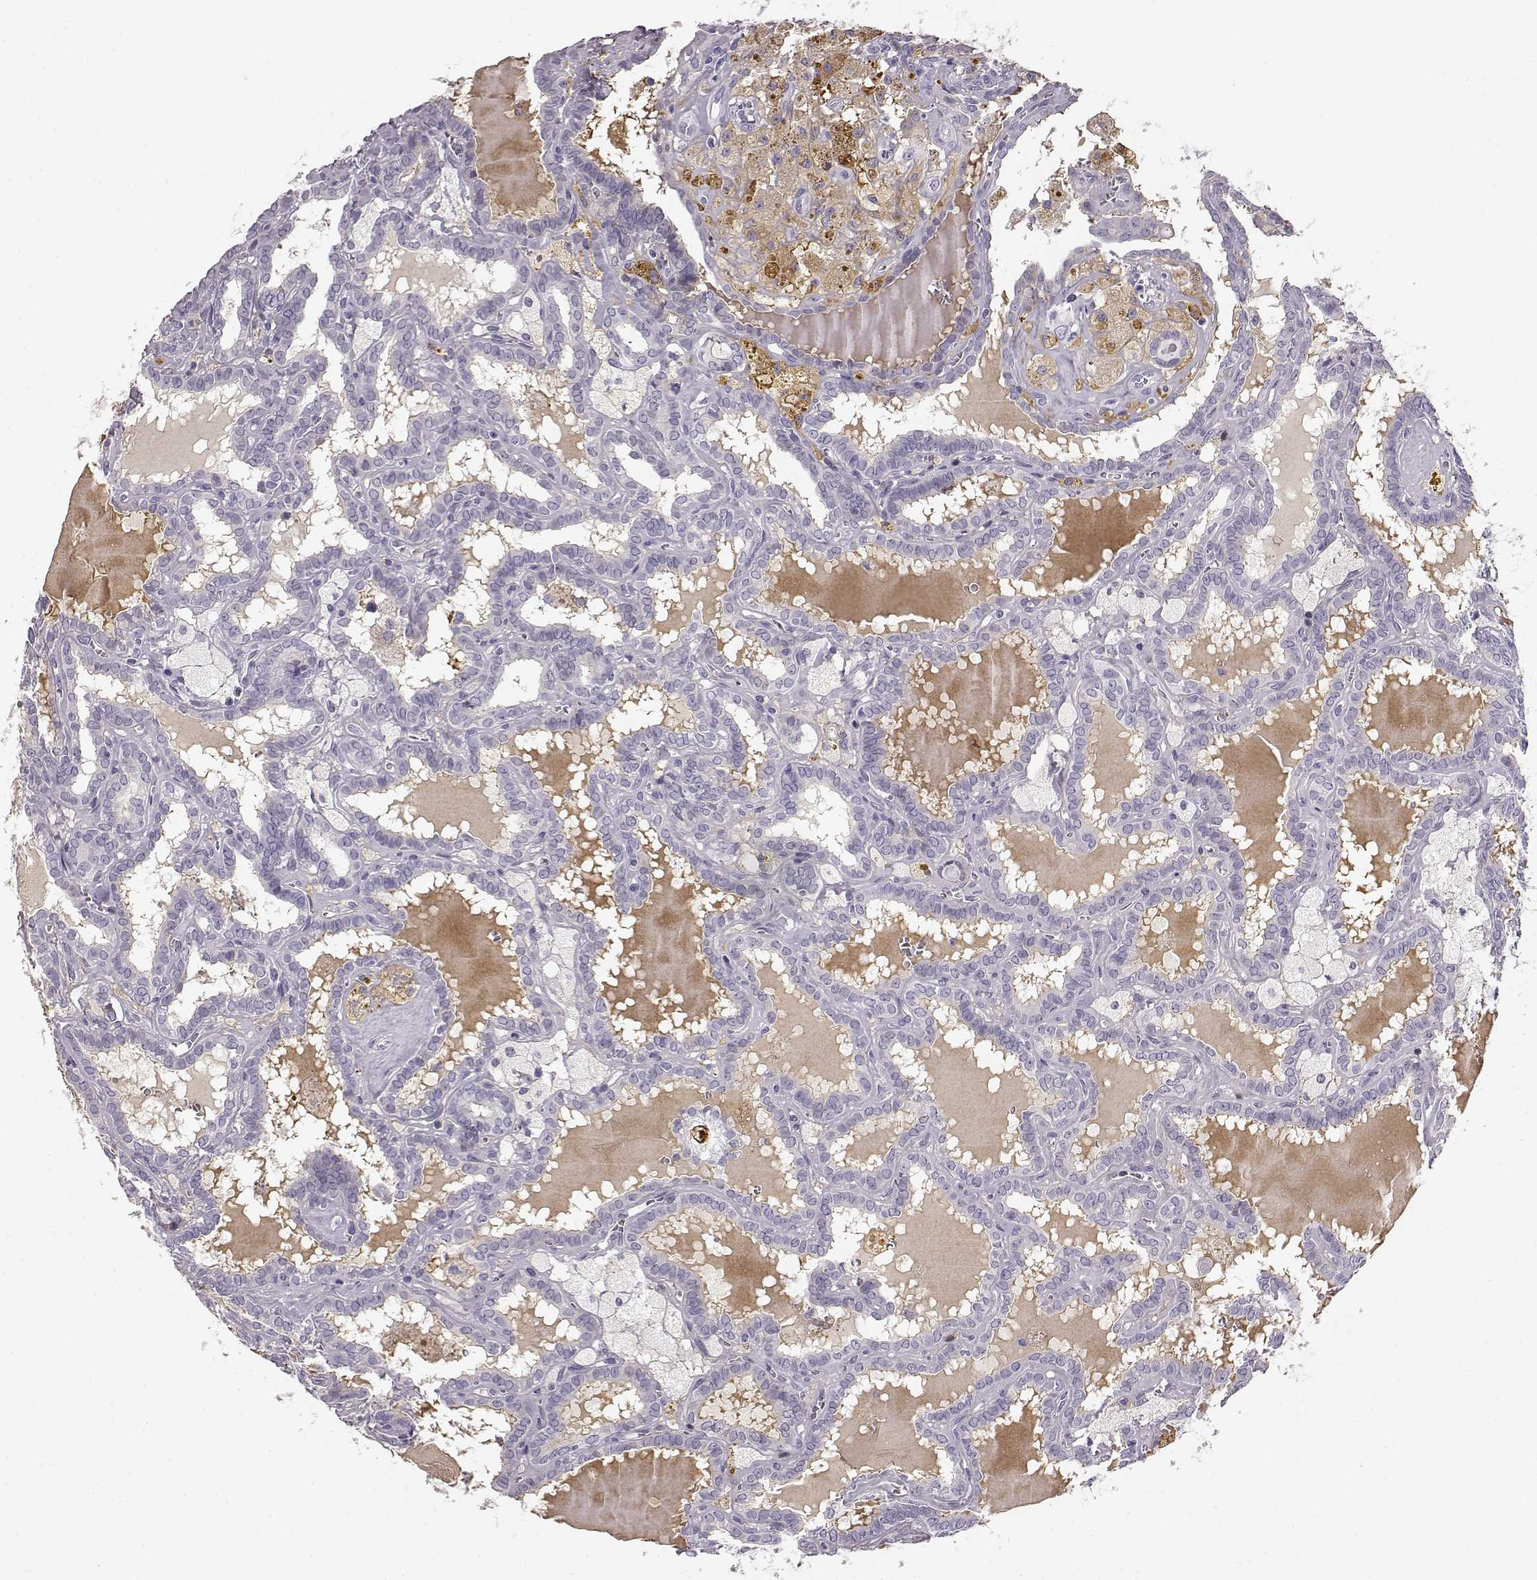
{"staining": {"intensity": "negative", "quantity": "none", "location": "none"}, "tissue": "thyroid cancer", "cell_type": "Tumor cells", "image_type": "cancer", "snomed": [{"axis": "morphology", "description": "Papillary adenocarcinoma, NOS"}, {"axis": "topography", "description": "Thyroid gland"}], "caption": "This is an IHC image of human thyroid papillary adenocarcinoma. There is no positivity in tumor cells.", "gene": "KIAA0319", "patient": {"sex": "female", "age": 39}}